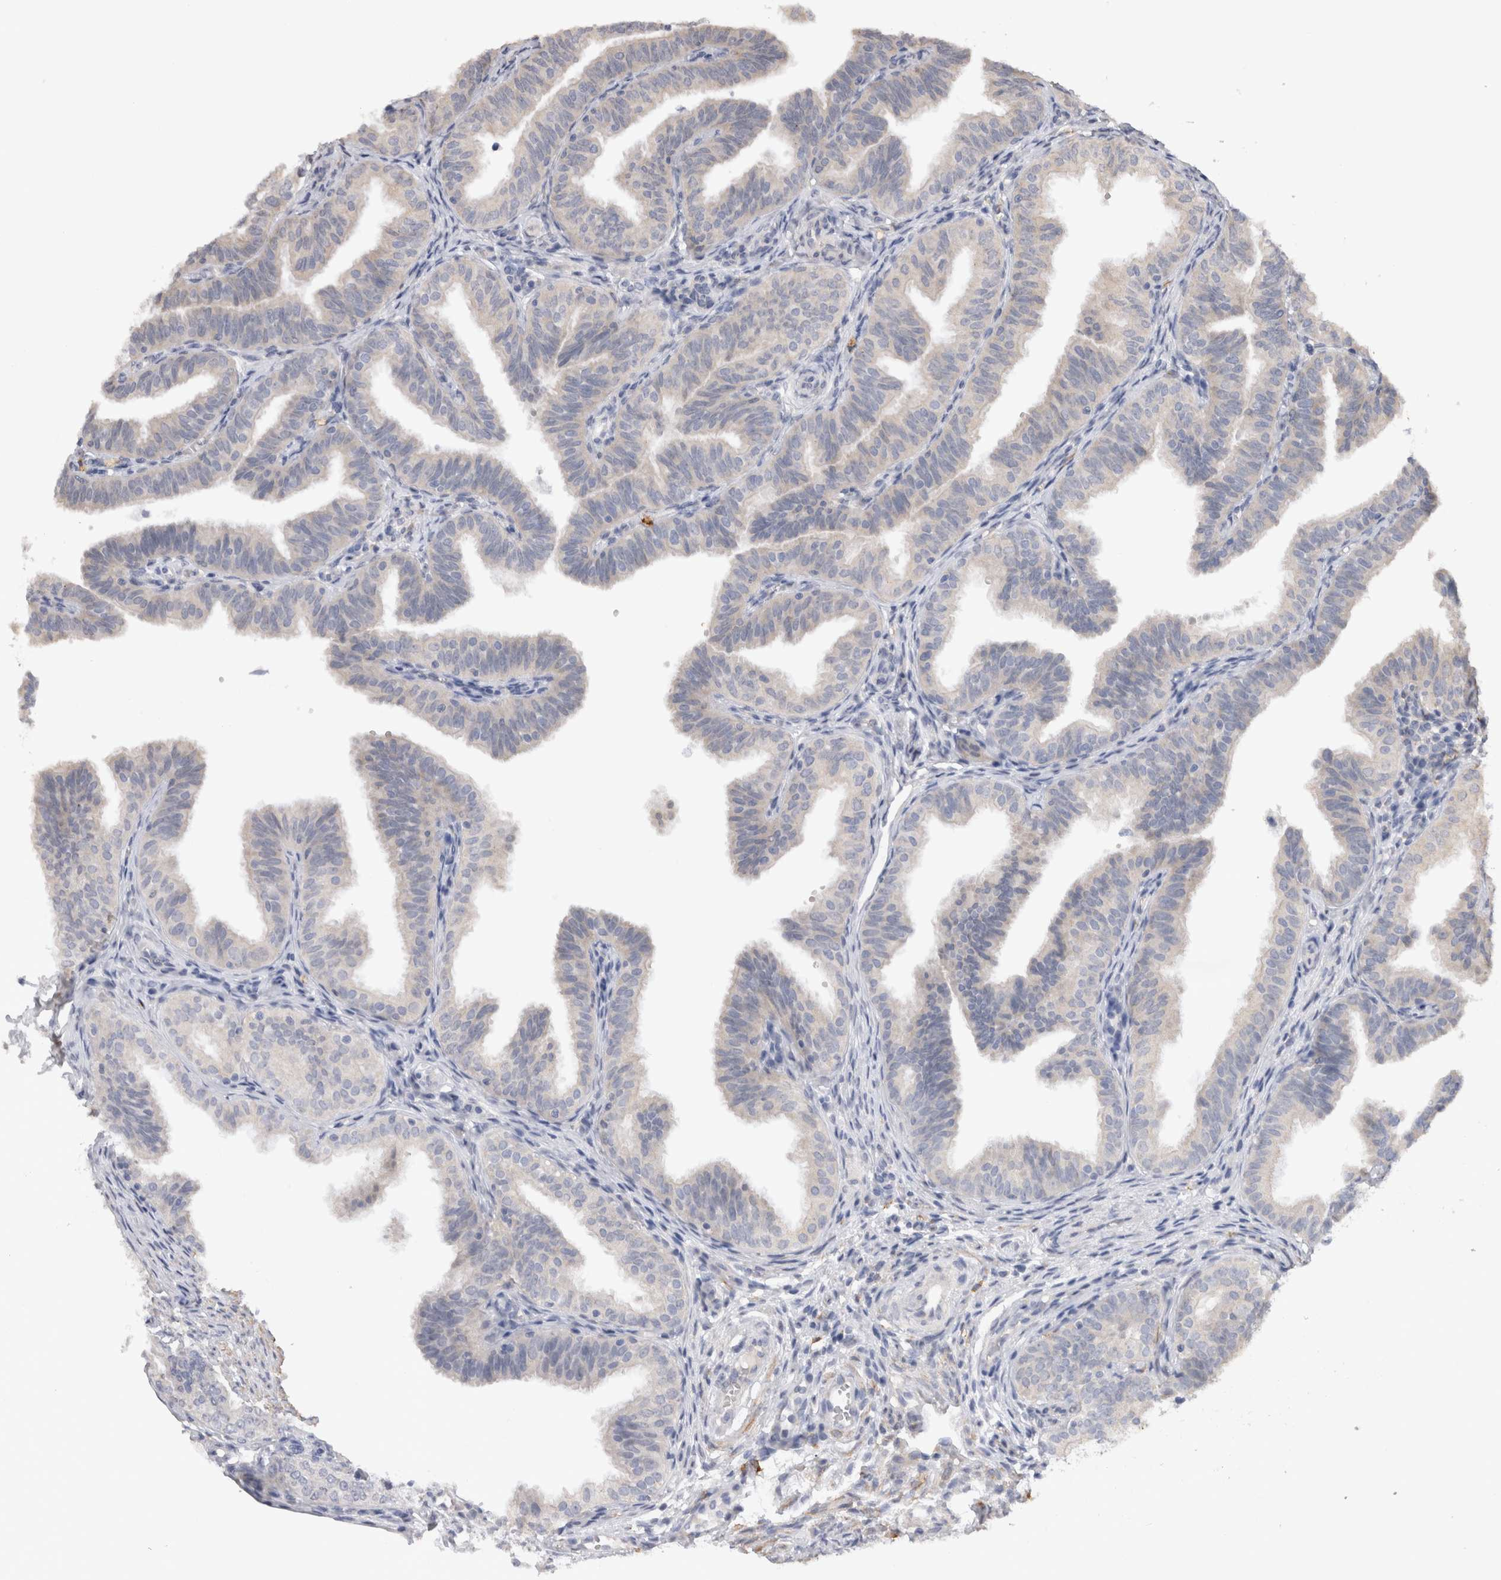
{"staining": {"intensity": "weak", "quantity": "<25%", "location": "cytoplasmic/membranous"}, "tissue": "fallopian tube", "cell_type": "Glandular cells", "image_type": "normal", "snomed": [{"axis": "morphology", "description": "Normal tissue, NOS"}, {"axis": "topography", "description": "Fallopian tube"}], "caption": "DAB (3,3'-diaminobenzidine) immunohistochemical staining of unremarkable fallopian tube exhibits no significant expression in glandular cells. Brightfield microscopy of immunohistochemistry stained with DAB (3,3'-diaminobenzidine) (brown) and hematoxylin (blue), captured at high magnification.", "gene": "VSIG4", "patient": {"sex": "female", "age": 35}}